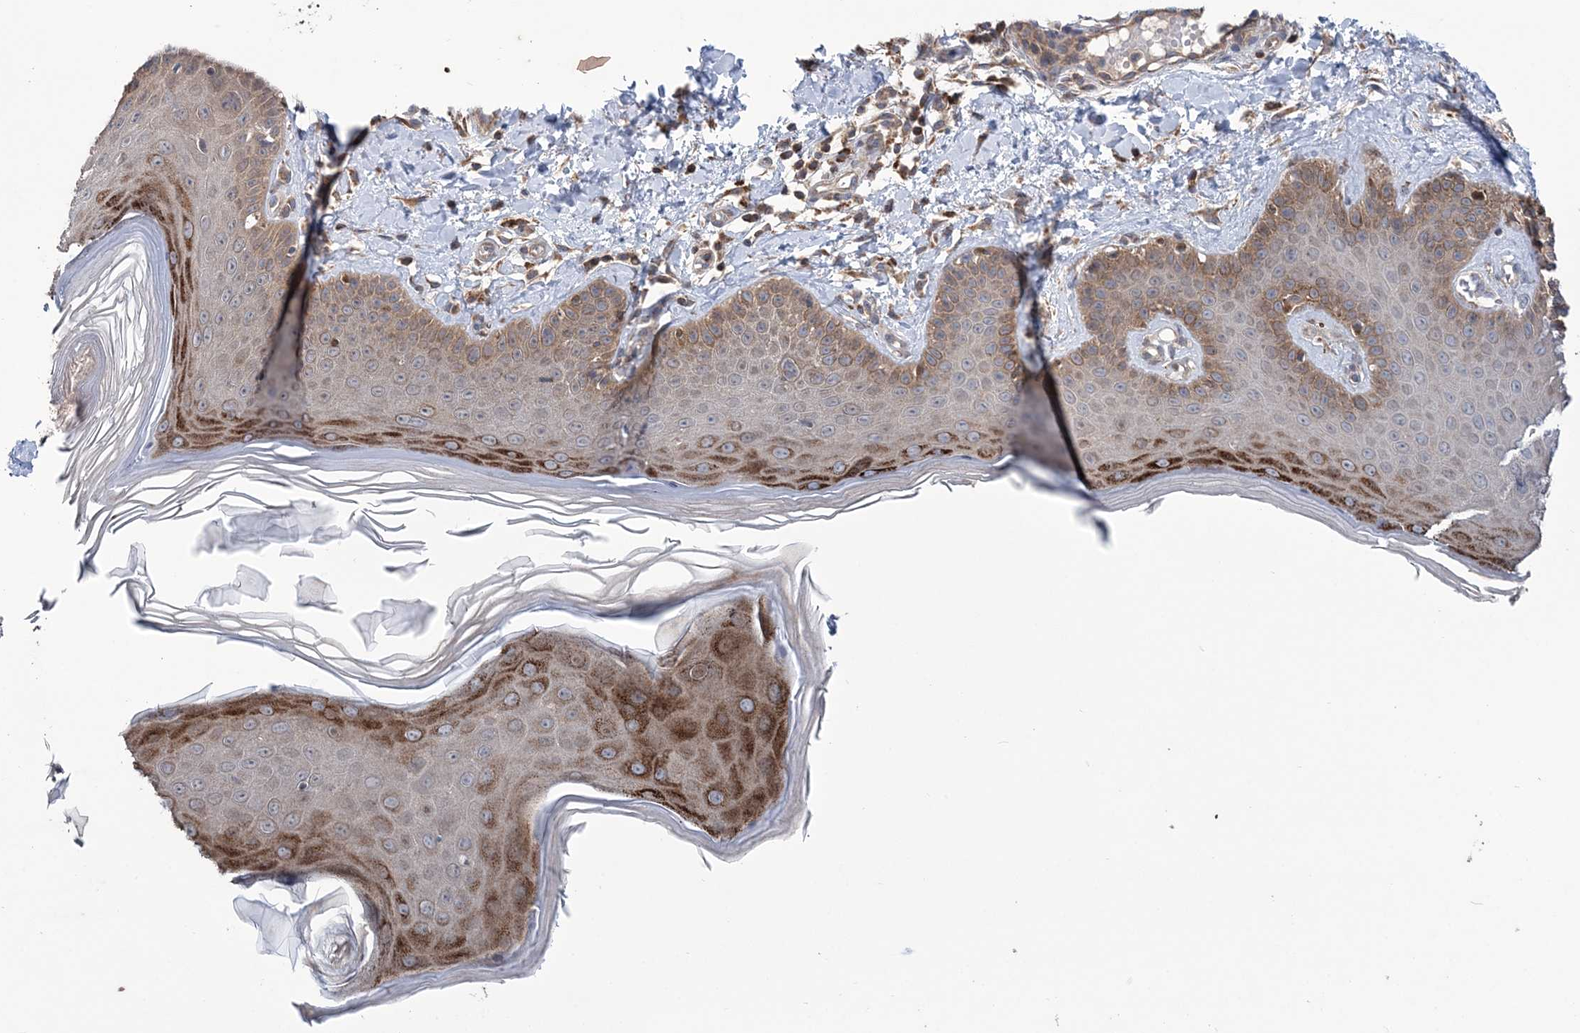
{"staining": {"intensity": "weak", "quantity": ">75%", "location": "cytoplasmic/membranous"}, "tissue": "skin", "cell_type": "Fibroblasts", "image_type": "normal", "snomed": [{"axis": "morphology", "description": "Normal tissue, NOS"}, {"axis": "topography", "description": "Skin"}], "caption": "DAB (3,3'-diaminobenzidine) immunohistochemical staining of unremarkable human skin shows weak cytoplasmic/membranous protein staining in about >75% of fibroblasts. Using DAB (brown) and hematoxylin (blue) stains, captured at high magnification using brightfield microscopy.", "gene": "PPP2R2B", "patient": {"sex": "male", "age": 52}}